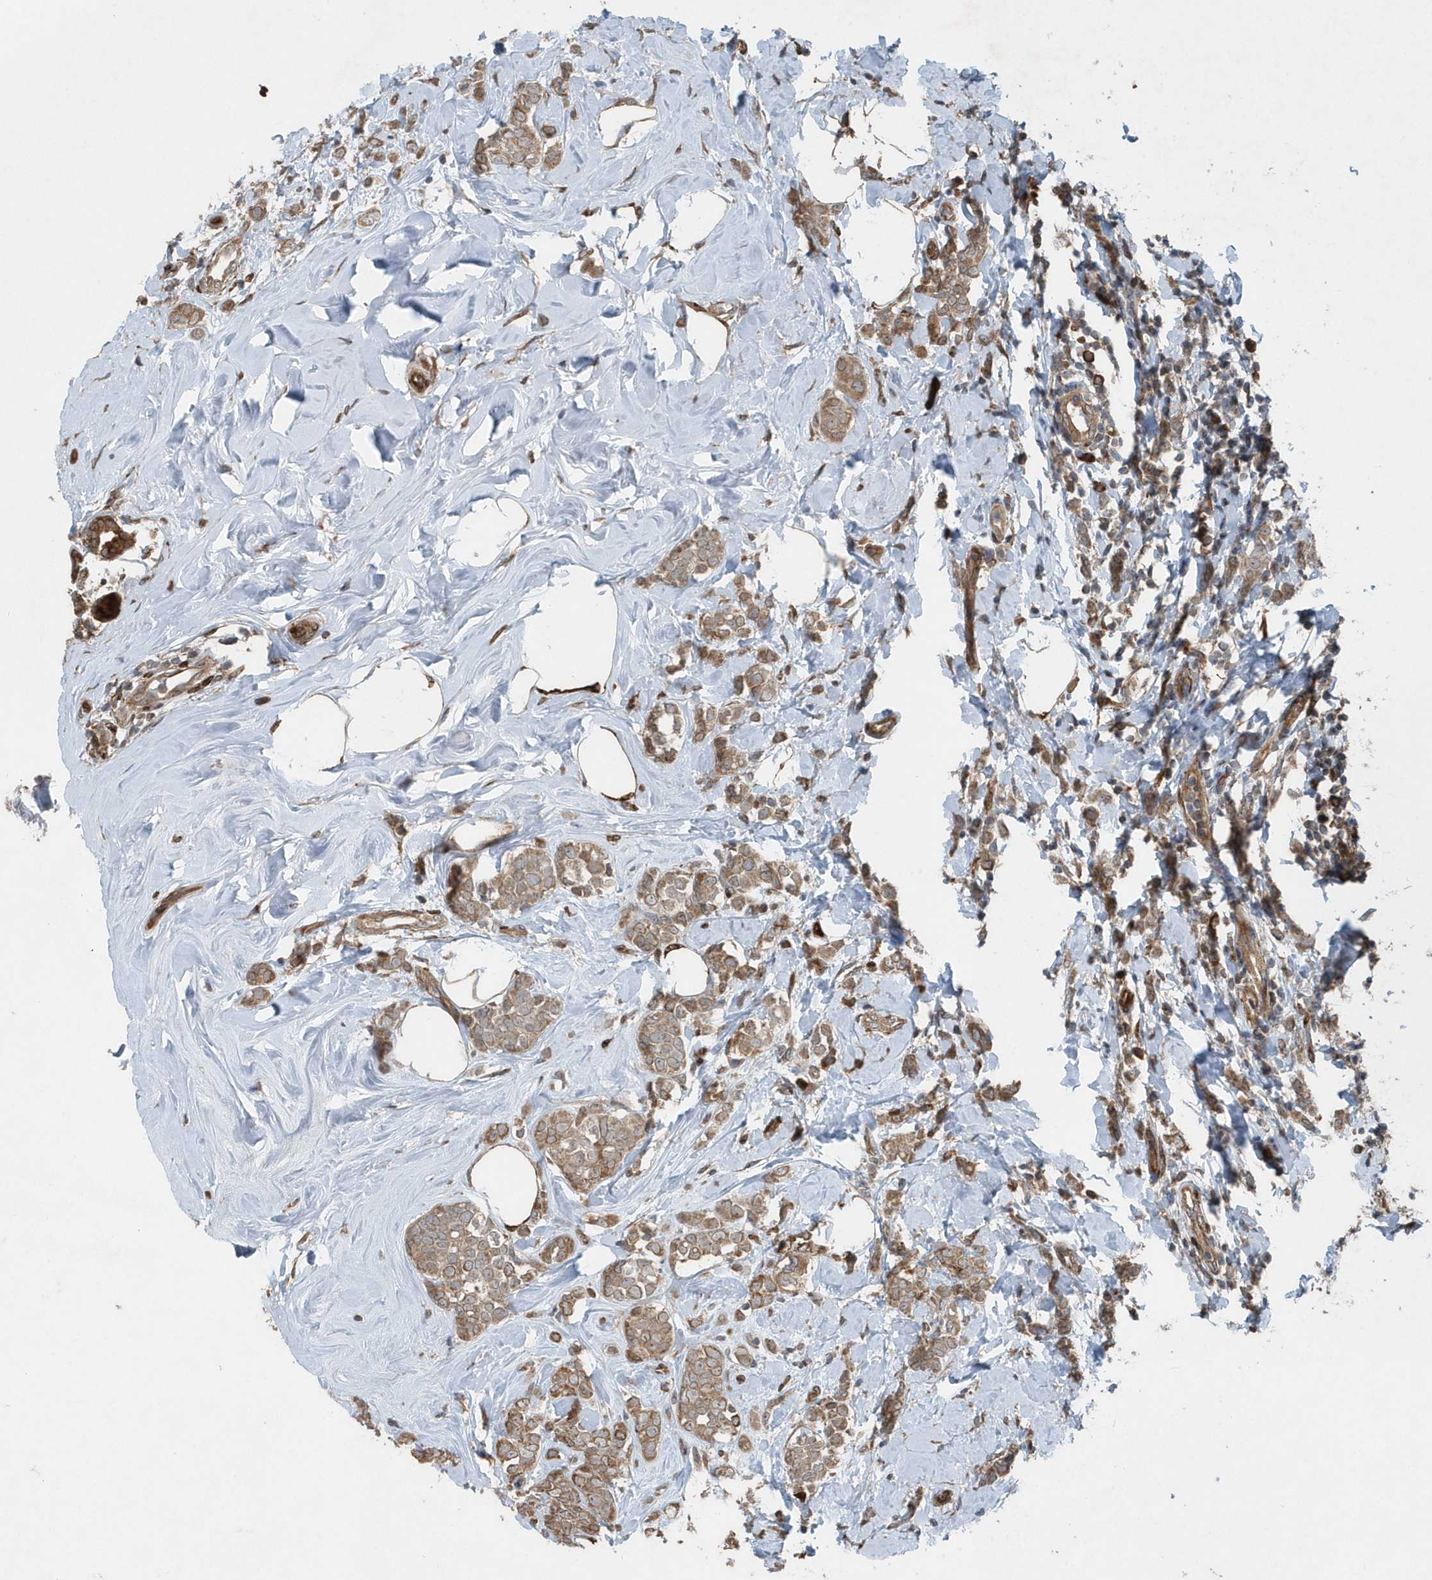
{"staining": {"intensity": "moderate", "quantity": ">75%", "location": "cytoplasmic/membranous"}, "tissue": "breast cancer", "cell_type": "Tumor cells", "image_type": "cancer", "snomed": [{"axis": "morphology", "description": "Lobular carcinoma"}, {"axis": "topography", "description": "Breast"}], "caption": "Approximately >75% of tumor cells in breast cancer (lobular carcinoma) display moderate cytoplasmic/membranous protein staining as visualized by brown immunohistochemical staining.", "gene": "MCC", "patient": {"sex": "female", "age": 47}}